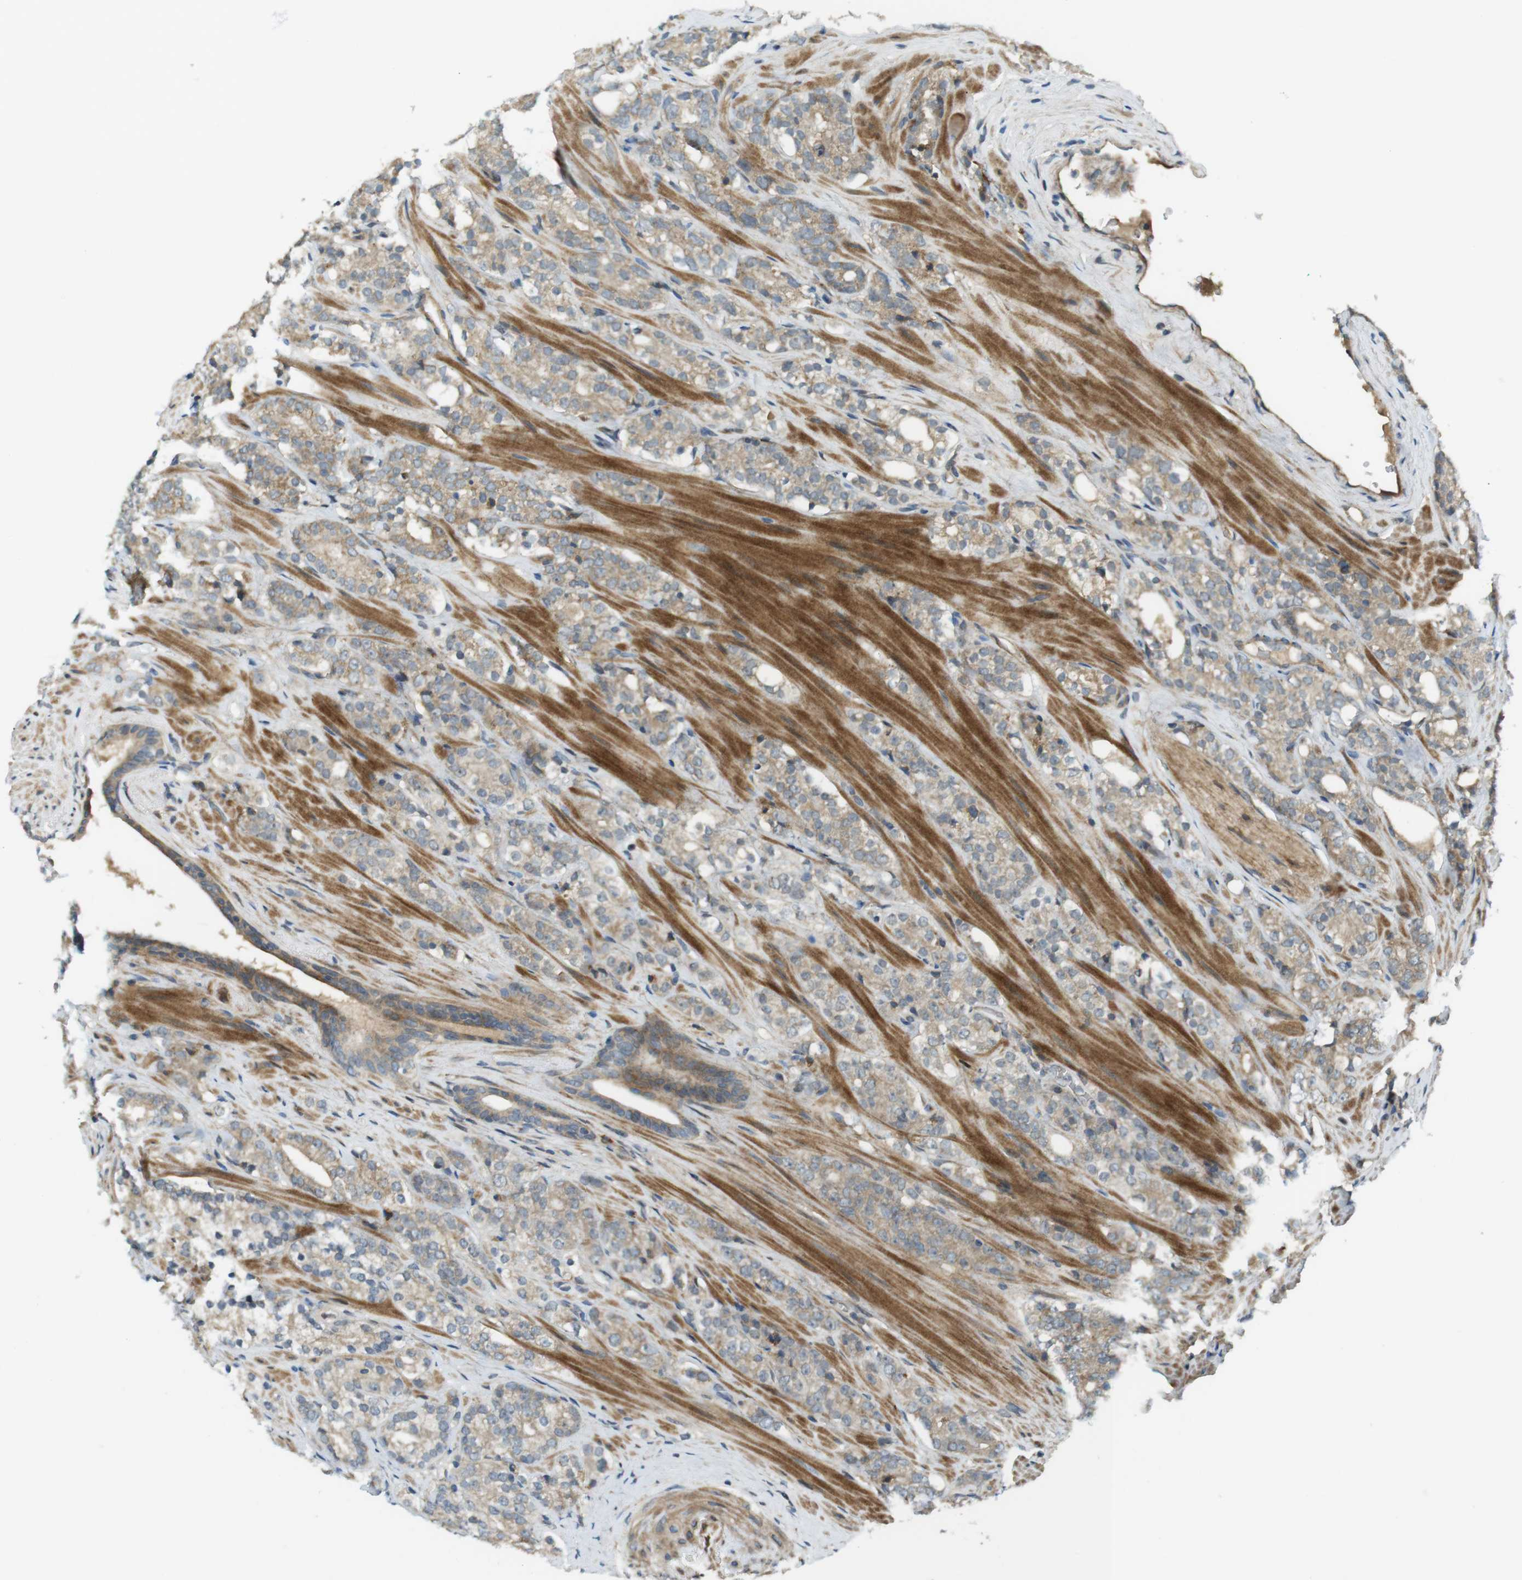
{"staining": {"intensity": "weak", "quantity": ">75%", "location": "cytoplasmic/membranous"}, "tissue": "prostate cancer", "cell_type": "Tumor cells", "image_type": "cancer", "snomed": [{"axis": "morphology", "description": "Adenocarcinoma, High grade"}, {"axis": "topography", "description": "Prostate"}], "caption": "Brown immunohistochemical staining in prostate cancer exhibits weak cytoplasmic/membranous positivity in approximately >75% of tumor cells. The staining was performed using DAB (3,3'-diaminobenzidine) to visualize the protein expression in brown, while the nuclei were stained in blue with hematoxylin (Magnification: 20x).", "gene": "IFFO2", "patient": {"sex": "male", "age": 71}}